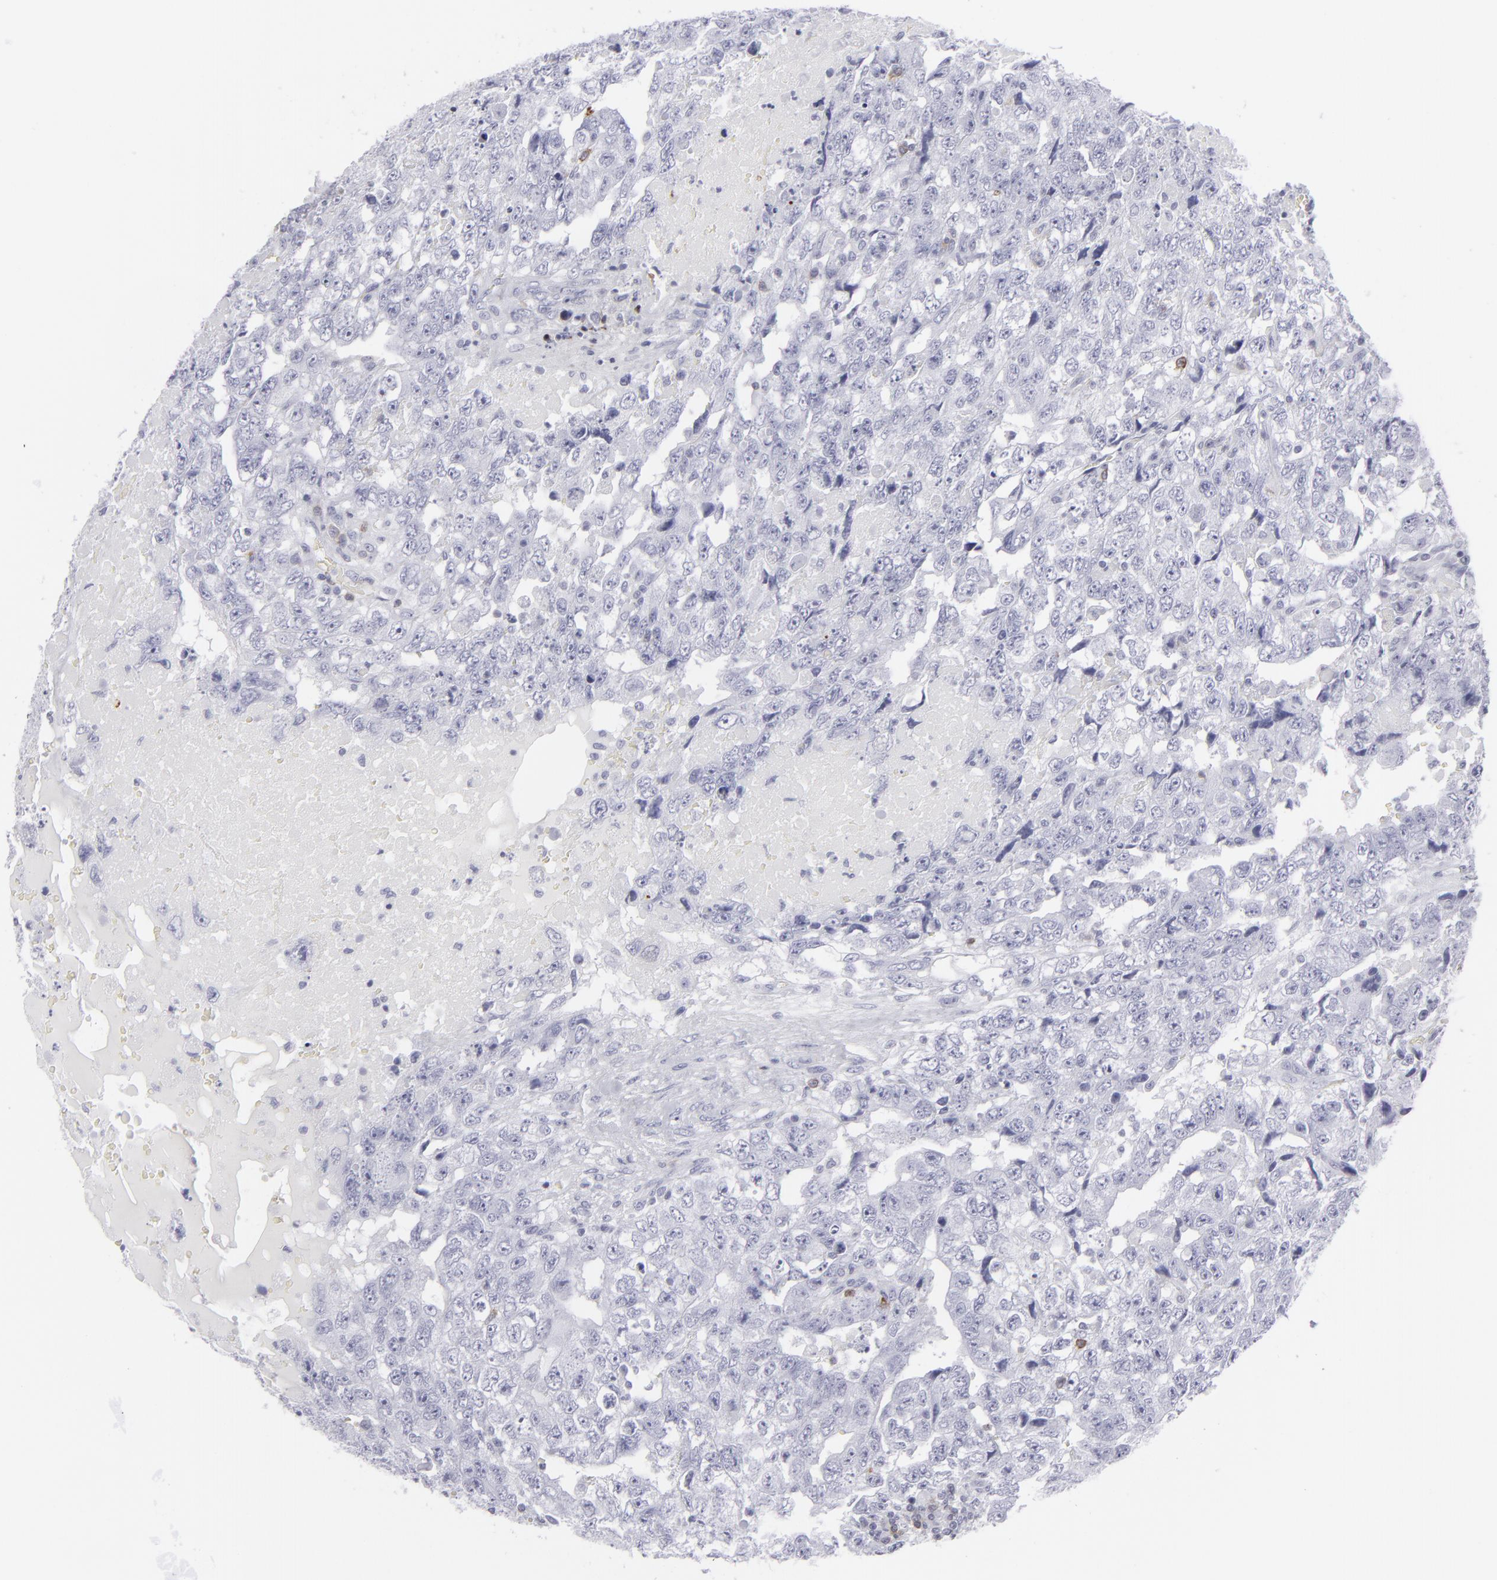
{"staining": {"intensity": "negative", "quantity": "none", "location": "none"}, "tissue": "testis cancer", "cell_type": "Tumor cells", "image_type": "cancer", "snomed": [{"axis": "morphology", "description": "Carcinoma, Embryonal, NOS"}, {"axis": "topography", "description": "Testis"}], "caption": "Immunohistochemical staining of testis embryonal carcinoma reveals no significant staining in tumor cells.", "gene": "CD7", "patient": {"sex": "male", "age": 36}}